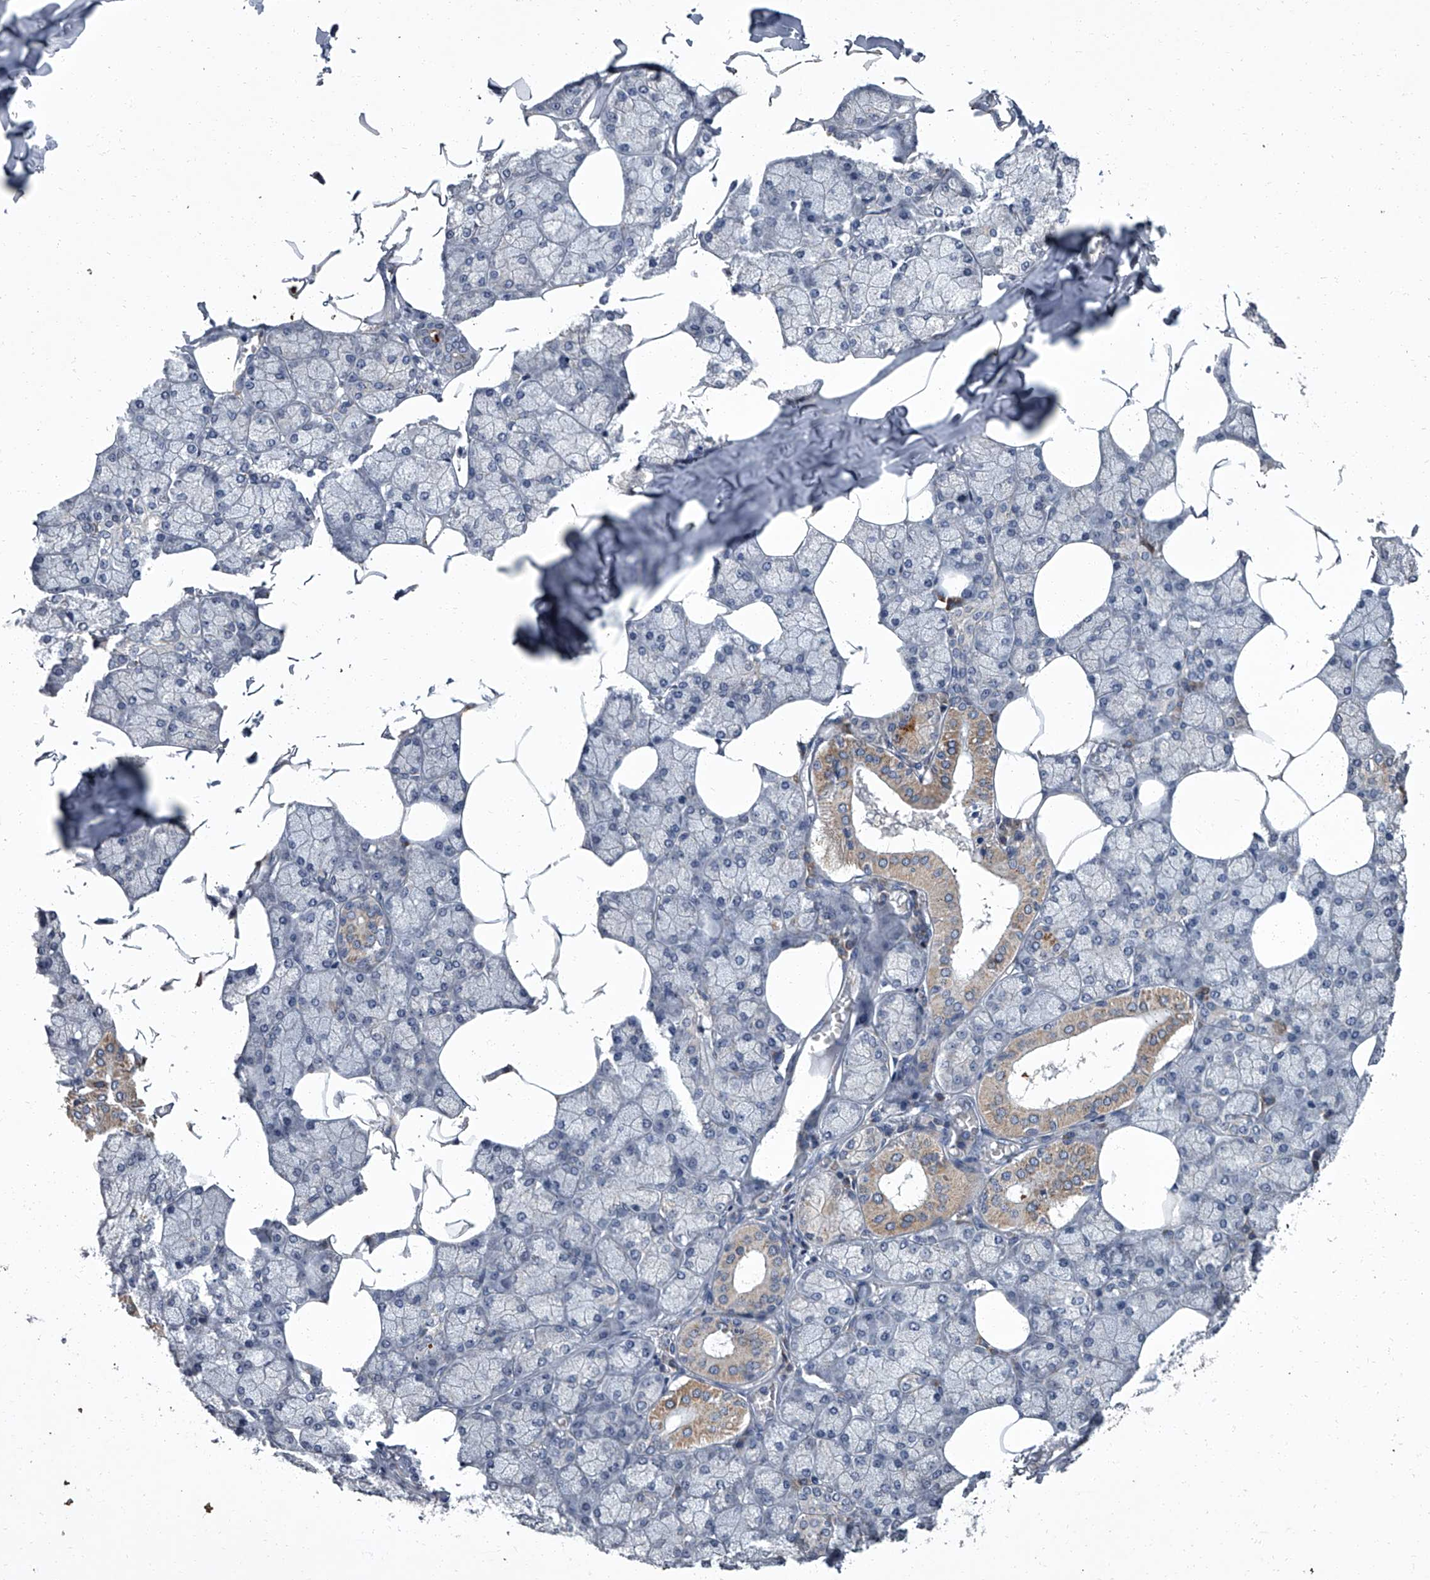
{"staining": {"intensity": "weak", "quantity": "<25%", "location": "cytoplasmic/membranous"}, "tissue": "salivary gland", "cell_type": "Glandular cells", "image_type": "normal", "snomed": [{"axis": "morphology", "description": "Normal tissue, NOS"}, {"axis": "topography", "description": "Salivary gland"}], "caption": "IHC photomicrograph of unremarkable human salivary gland stained for a protein (brown), which demonstrates no expression in glandular cells. (Brightfield microscopy of DAB immunohistochemistry (IHC) at high magnification).", "gene": "SIRT4", "patient": {"sex": "male", "age": 62}}